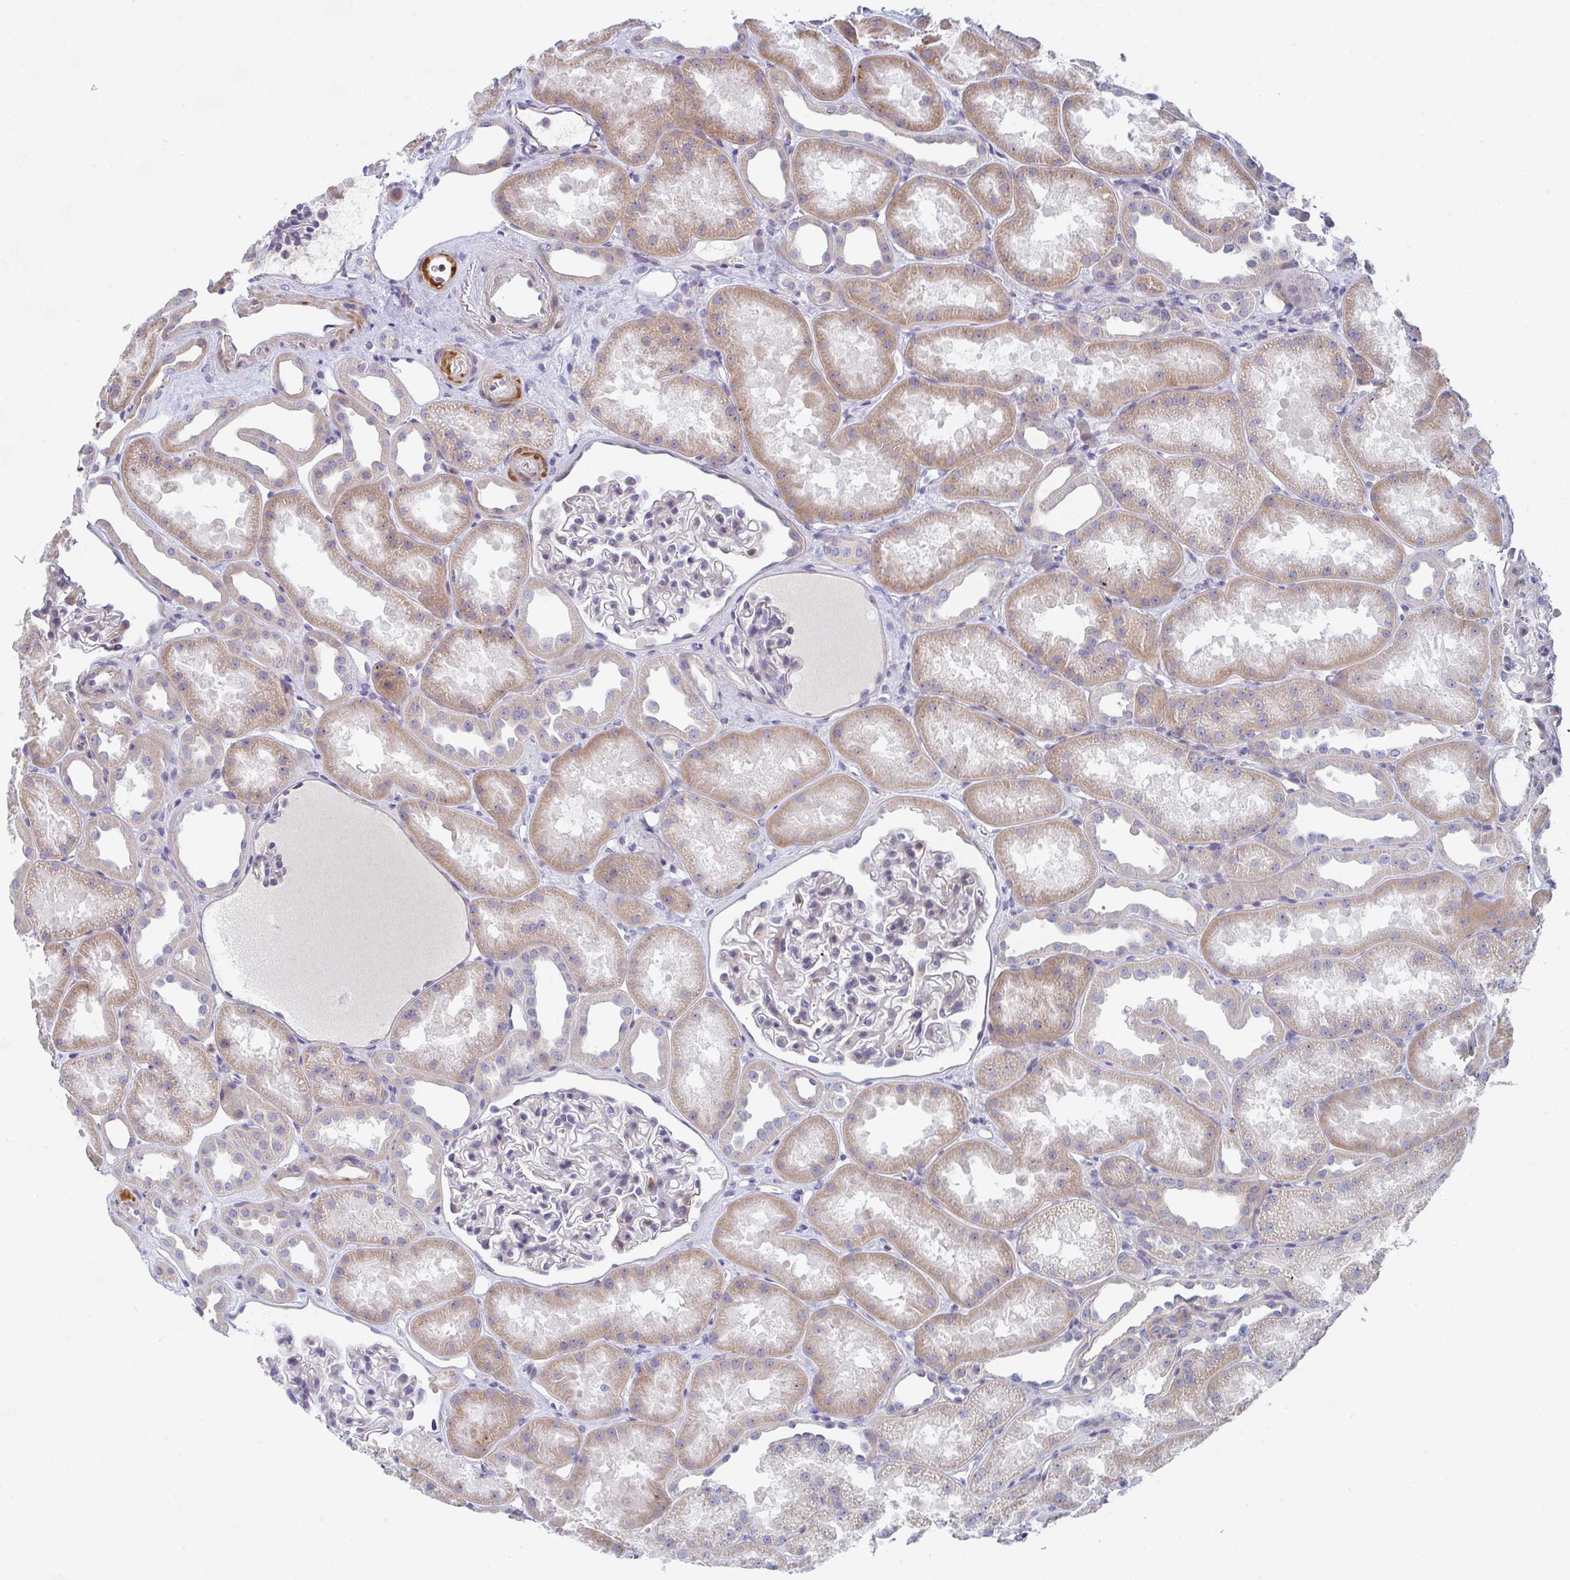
{"staining": {"intensity": "weak", "quantity": "<25%", "location": "cytoplasmic/membranous"}, "tissue": "kidney", "cell_type": "Cells in glomeruli", "image_type": "normal", "snomed": [{"axis": "morphology", "description": "Normal tissue, NOS"}, {"axis": "topography", "description": "Kidney"}], "caption": "The photomicrograph shows no significant staining in cells in glomeruli of kidney. (DAB (3,3'-diaminobenzidine) IHC, high magnification).", "gene": "KLHL33", "patient": {"sex": "male", "age": 61}}